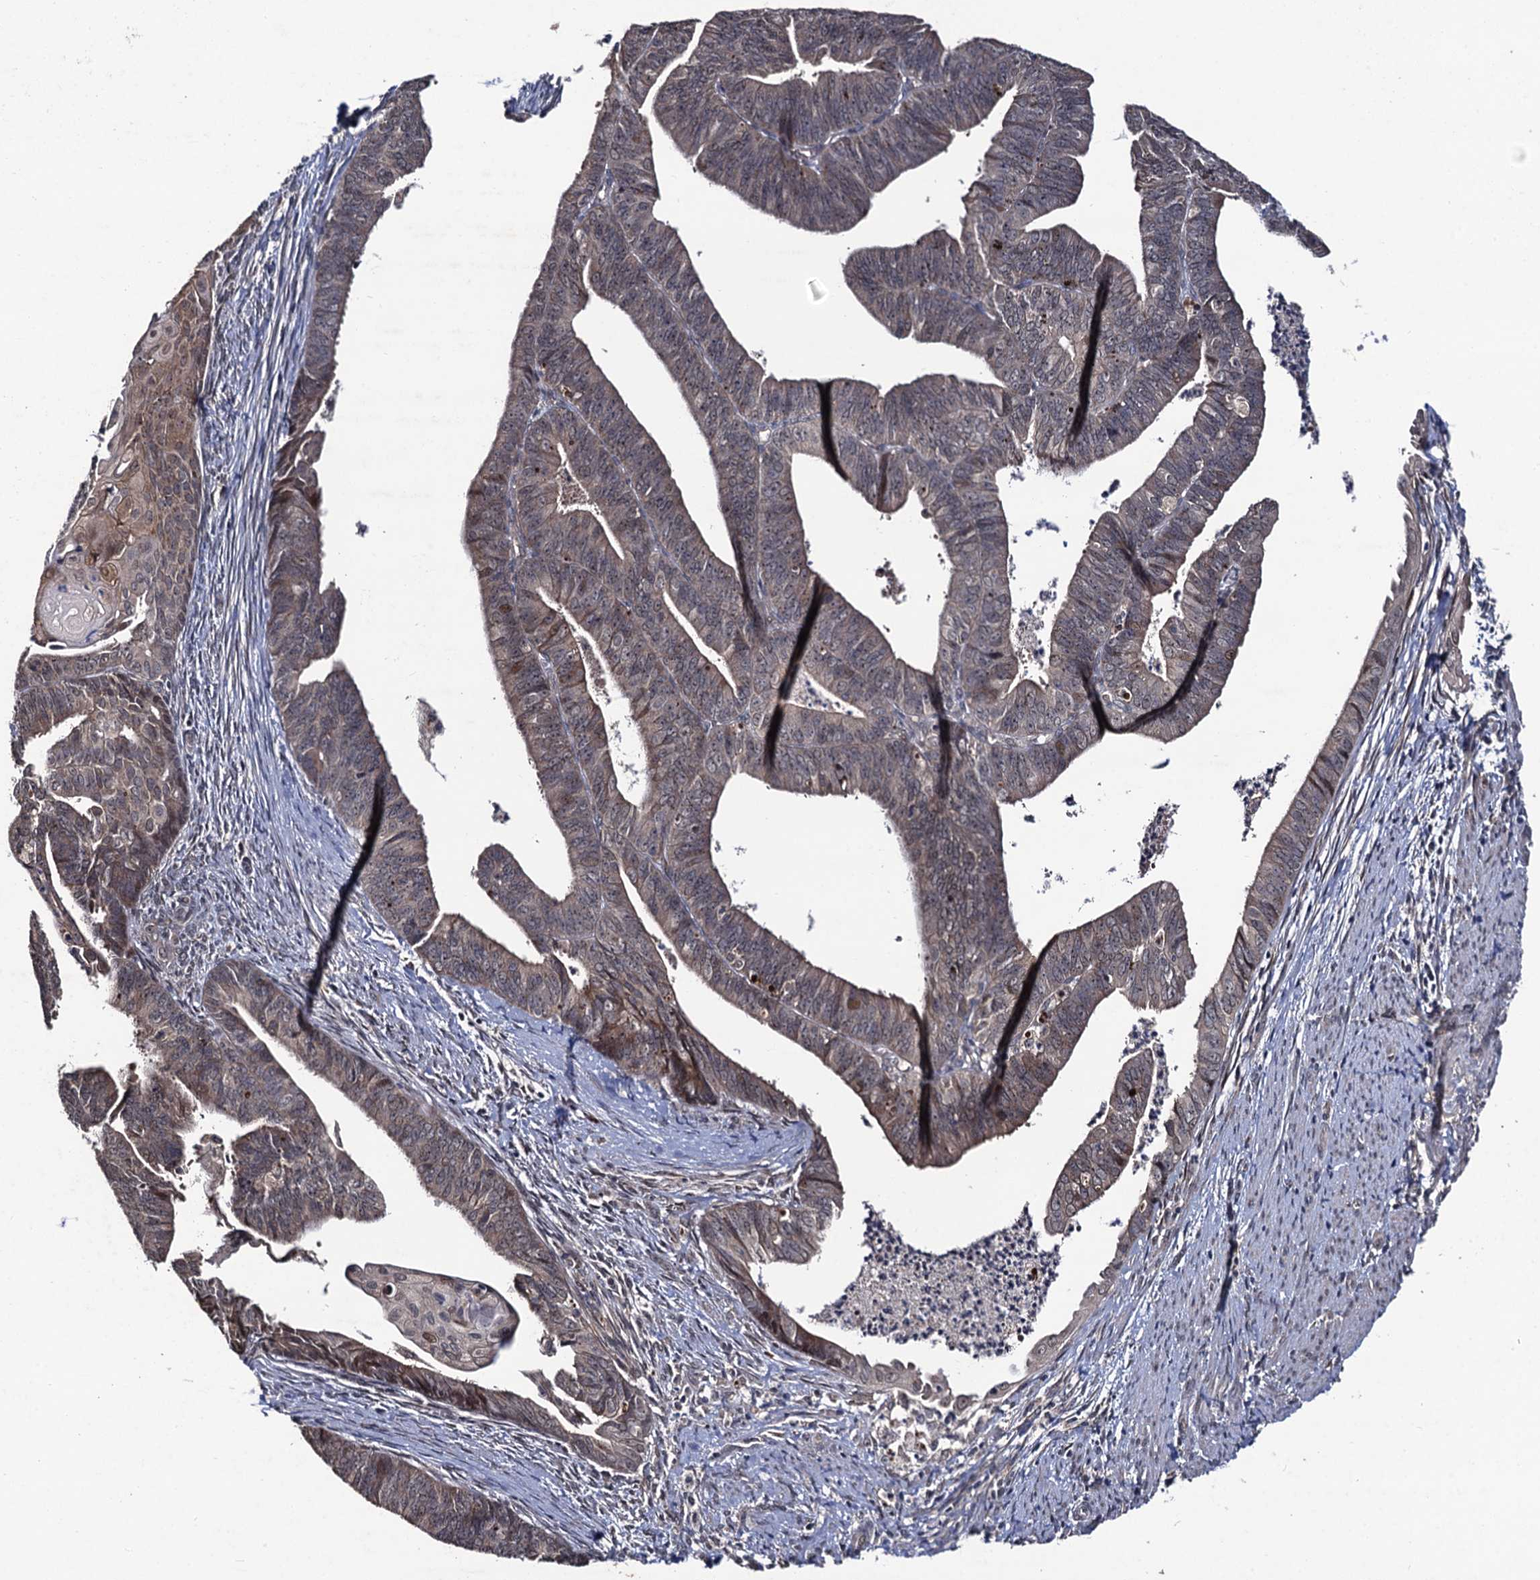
{"staining": {"intensity": "weak", "quantity": "25%-75%", "location": "cytoplasmic/membranous,nuclear"}, "tissue": "endometrial cancer", "cell_type": "Tumor cells", "image_type": "cancer", "snomed": [{"axis": "morphology", "description": "Adenocarcinoma, NOS"}, {"axis": "topography", "description": "Endometrium"}], "caption": "IHC (DAB) staining of endometrial adenocarcinoma exhibits weak cytoplasmic/membranous and nuclear protein positivity in about 25%-75% of tumor cells.", "gene": "LRRC63", "patient": {"sex": "female", "age": 73}}